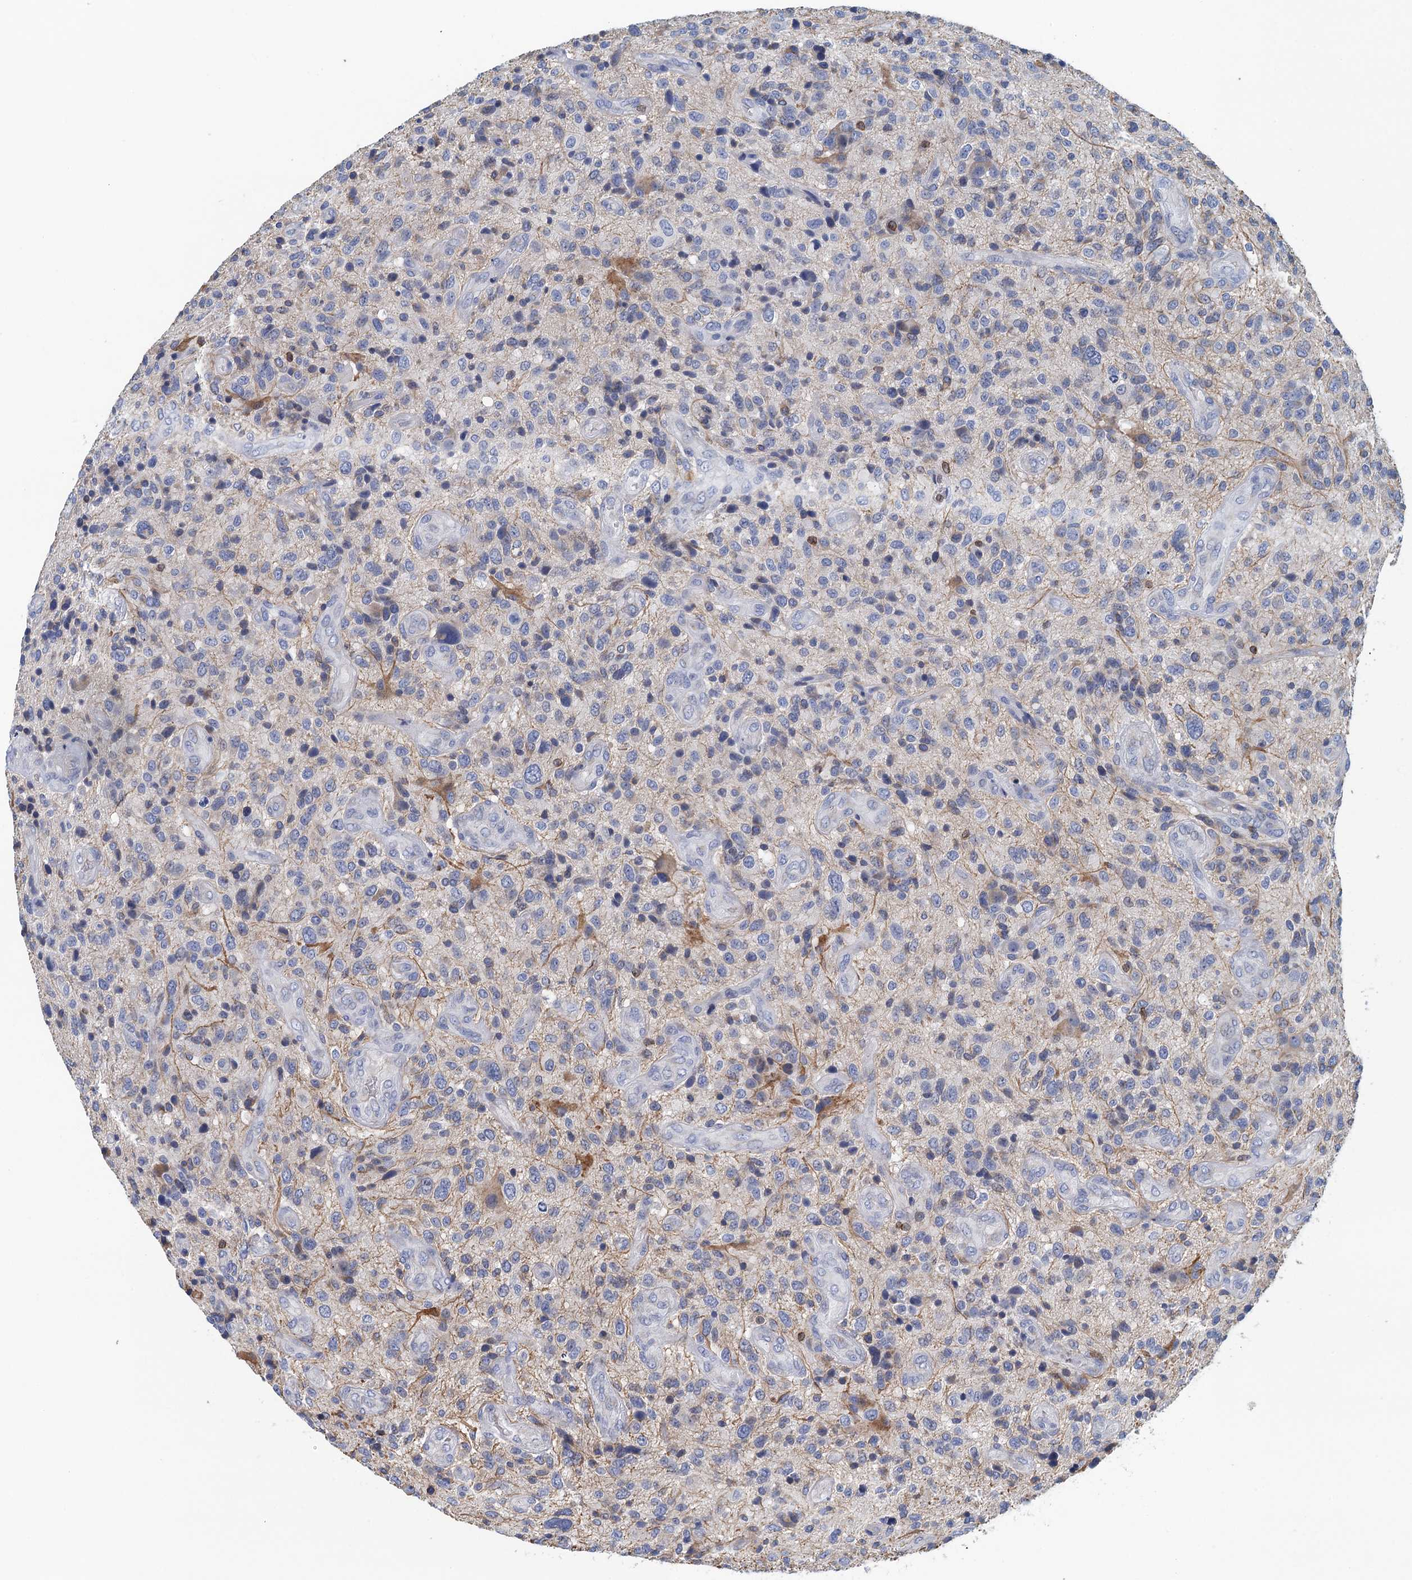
{"staining": {"intensity": "negative", "quantity": "none", "location": "none"}, "tissue": "glioma", "cell_type": "Tumor cells", "image_type": "cancer", "snomed": [{"axis": "morphology", "description": "Glioma, malignant, High grade"}, {"axis": "topography", "description": "Brain"}], "caption": "High magnification brightfield microscopy of high-grade glioma (malignant) stained with DAB (brown) and counterstained with hematoxylin (blue): tumor cells show no significant expression. (DAB (3,3'-diaminobenzidine) immunohistochemistry (IHC) with hematoxylin counter stain).", "gene": "TRAF3IP3", "patient": {"sex": "male", "age": 47}}